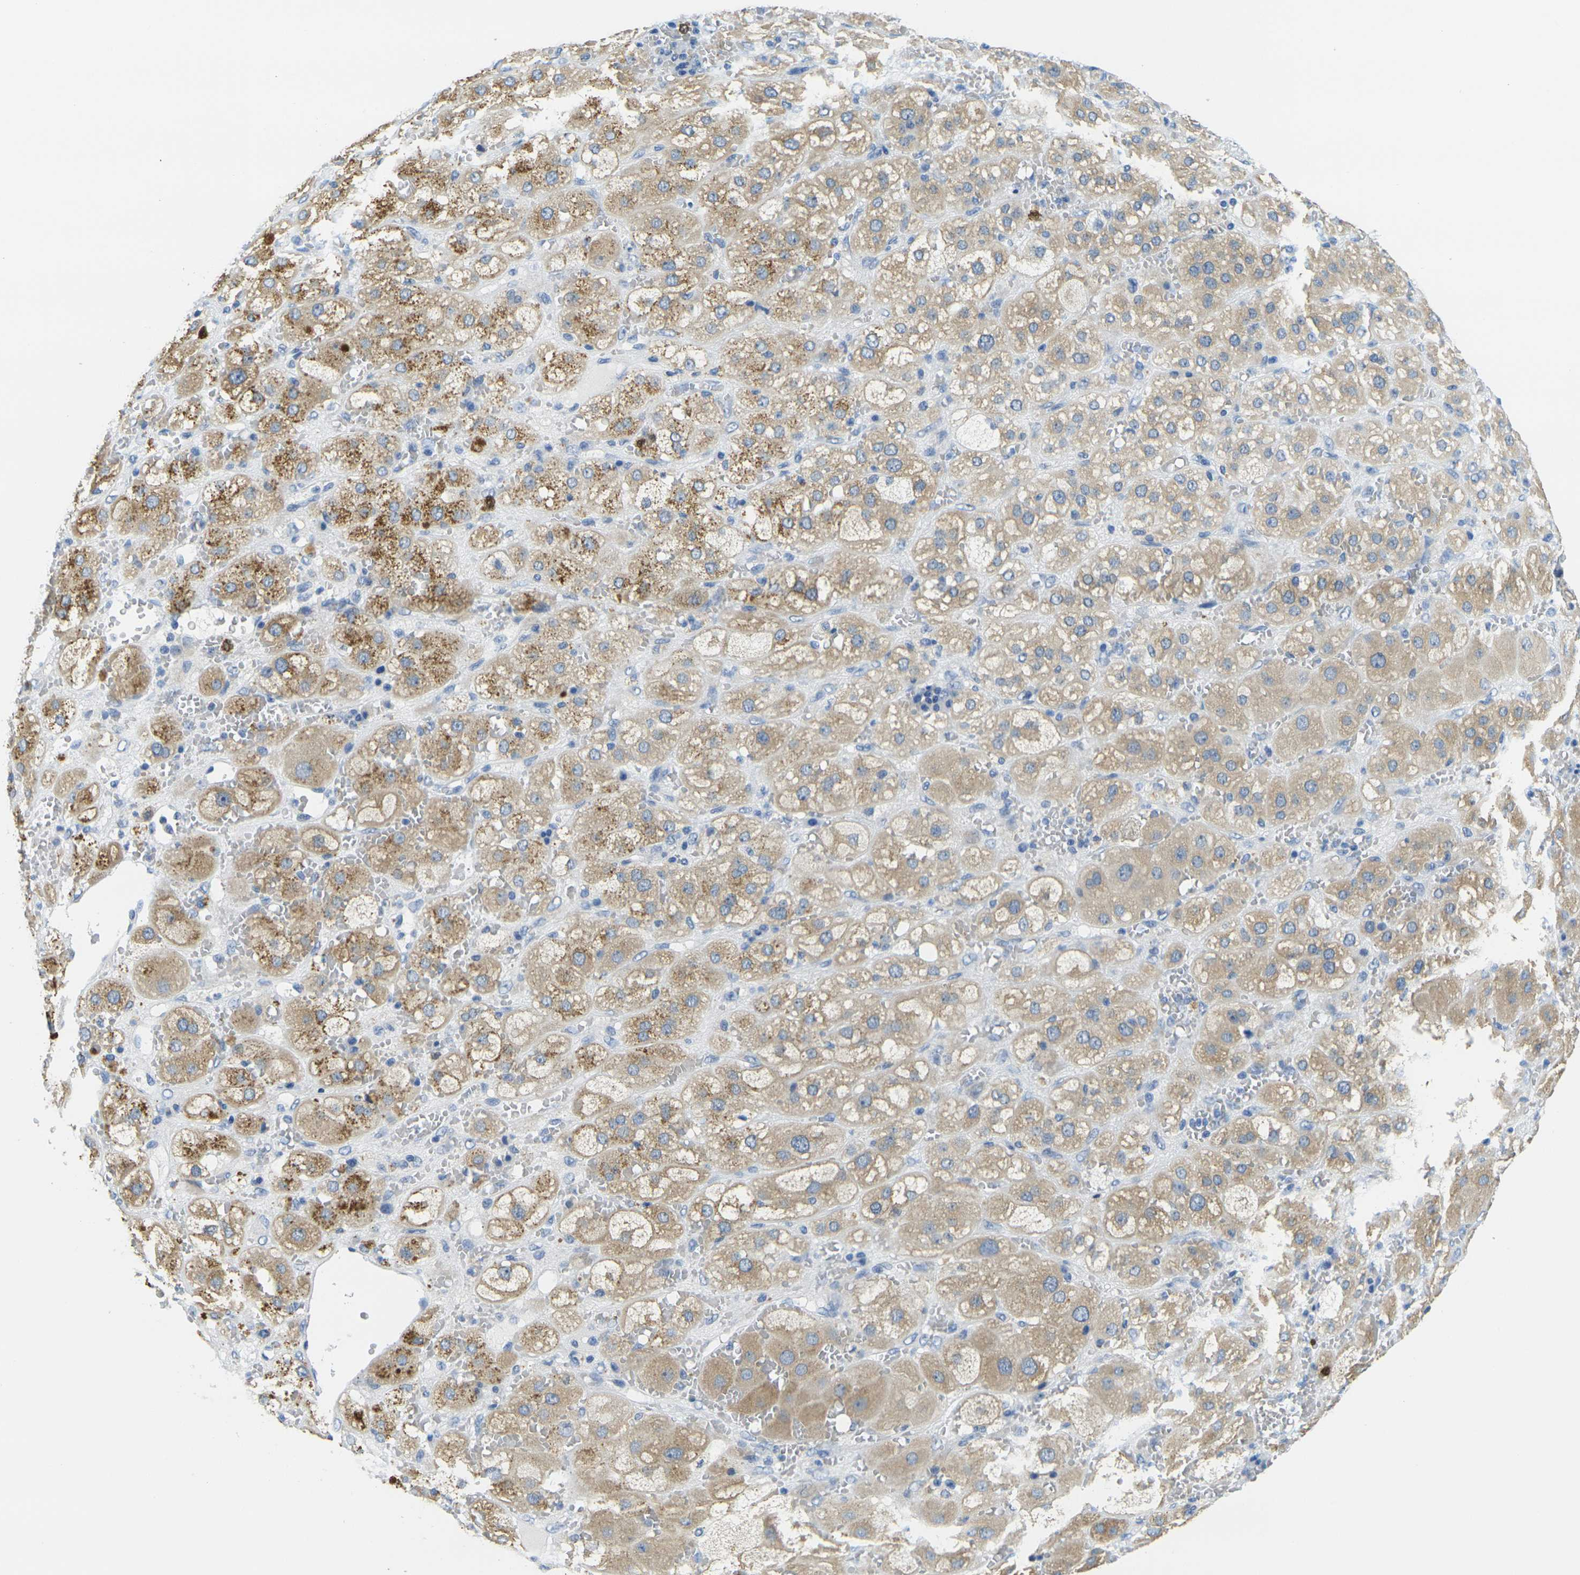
{"staining": {"intensity": "moderate", "quantity": "25%-75%", "location": "cytoplasmic/membranous"}, "tissue": "adrenal gland", "cell_type": "Glandular cells", "image_type": "normal", "snomed": [{"axis": "morphology", "description": "Normal tissue, NOS"}, {"axis": "topography", "description": "Adrenal gland"}], "caption": "Immunohistochemical staining of unremarkable adrenal gland reveals medium levels of moderate cytoplasmic/membranous expression in about 25%-75% of glandular cells. (DAB IHC with brightfield microscopy, high magnification).", "gene": "GPR15", "patient": {"sex": "female", "age": 47}}